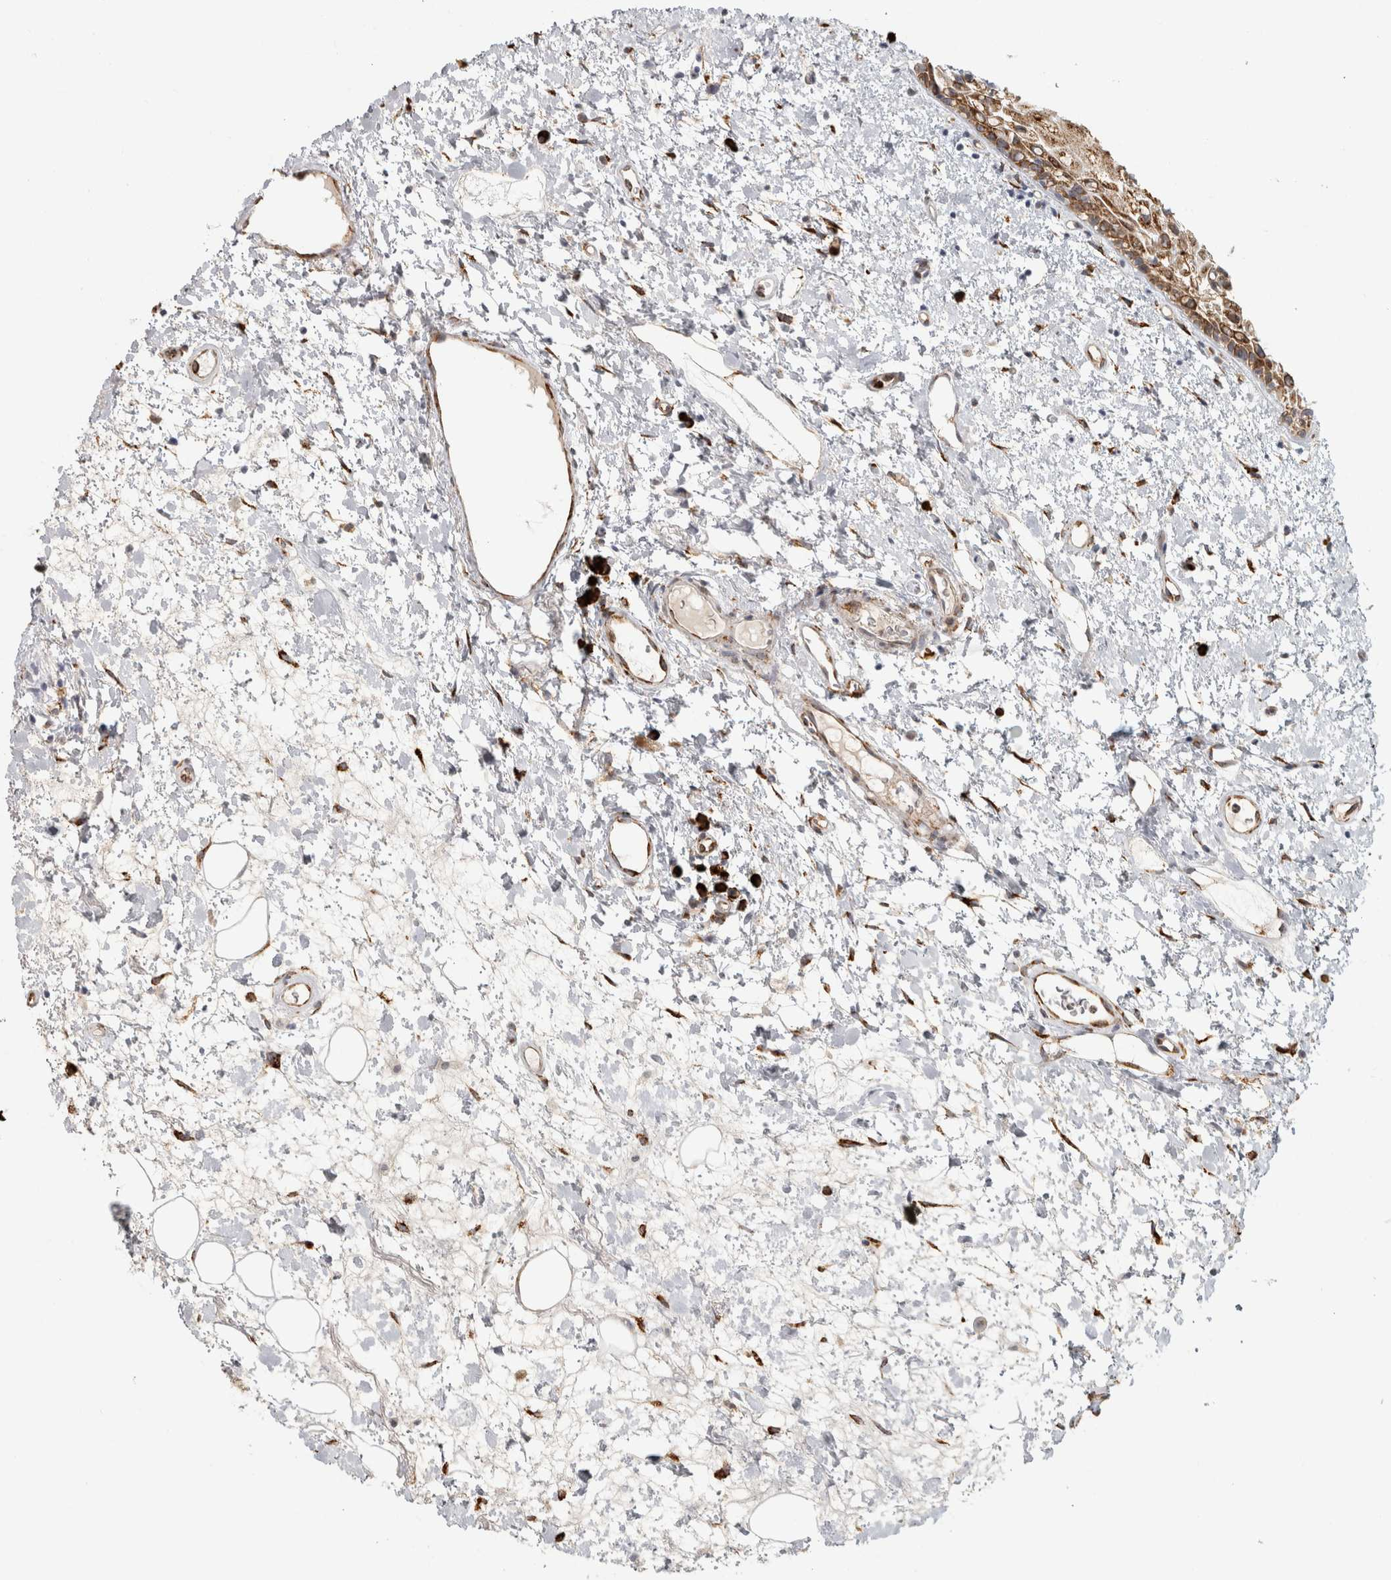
{"staining": {"intensity": "strong", "quantity": ">75%", "location": "cytoplasmic/membranous"}, "tissue": "oral mucosa", "cell_type": "Squamous epithelial cells", "image_type": "normal", "snomed": [{"axis": "morphology", "description": "Normal tissue, NOS"}, {"axis": "topography", "description": "Oral tissue"}], "caption": "Immunohistochemical staining of unremarkable human oral mucosa shows >75% levels of strong cytoplasmic/membranous protein positivity in approximately >75% of squamous epithelial cells. (DAB IHC with brightfield microscopy, high magnification).", "gene": "OSTN", "patient": {"sex": "female", "age": 76}}